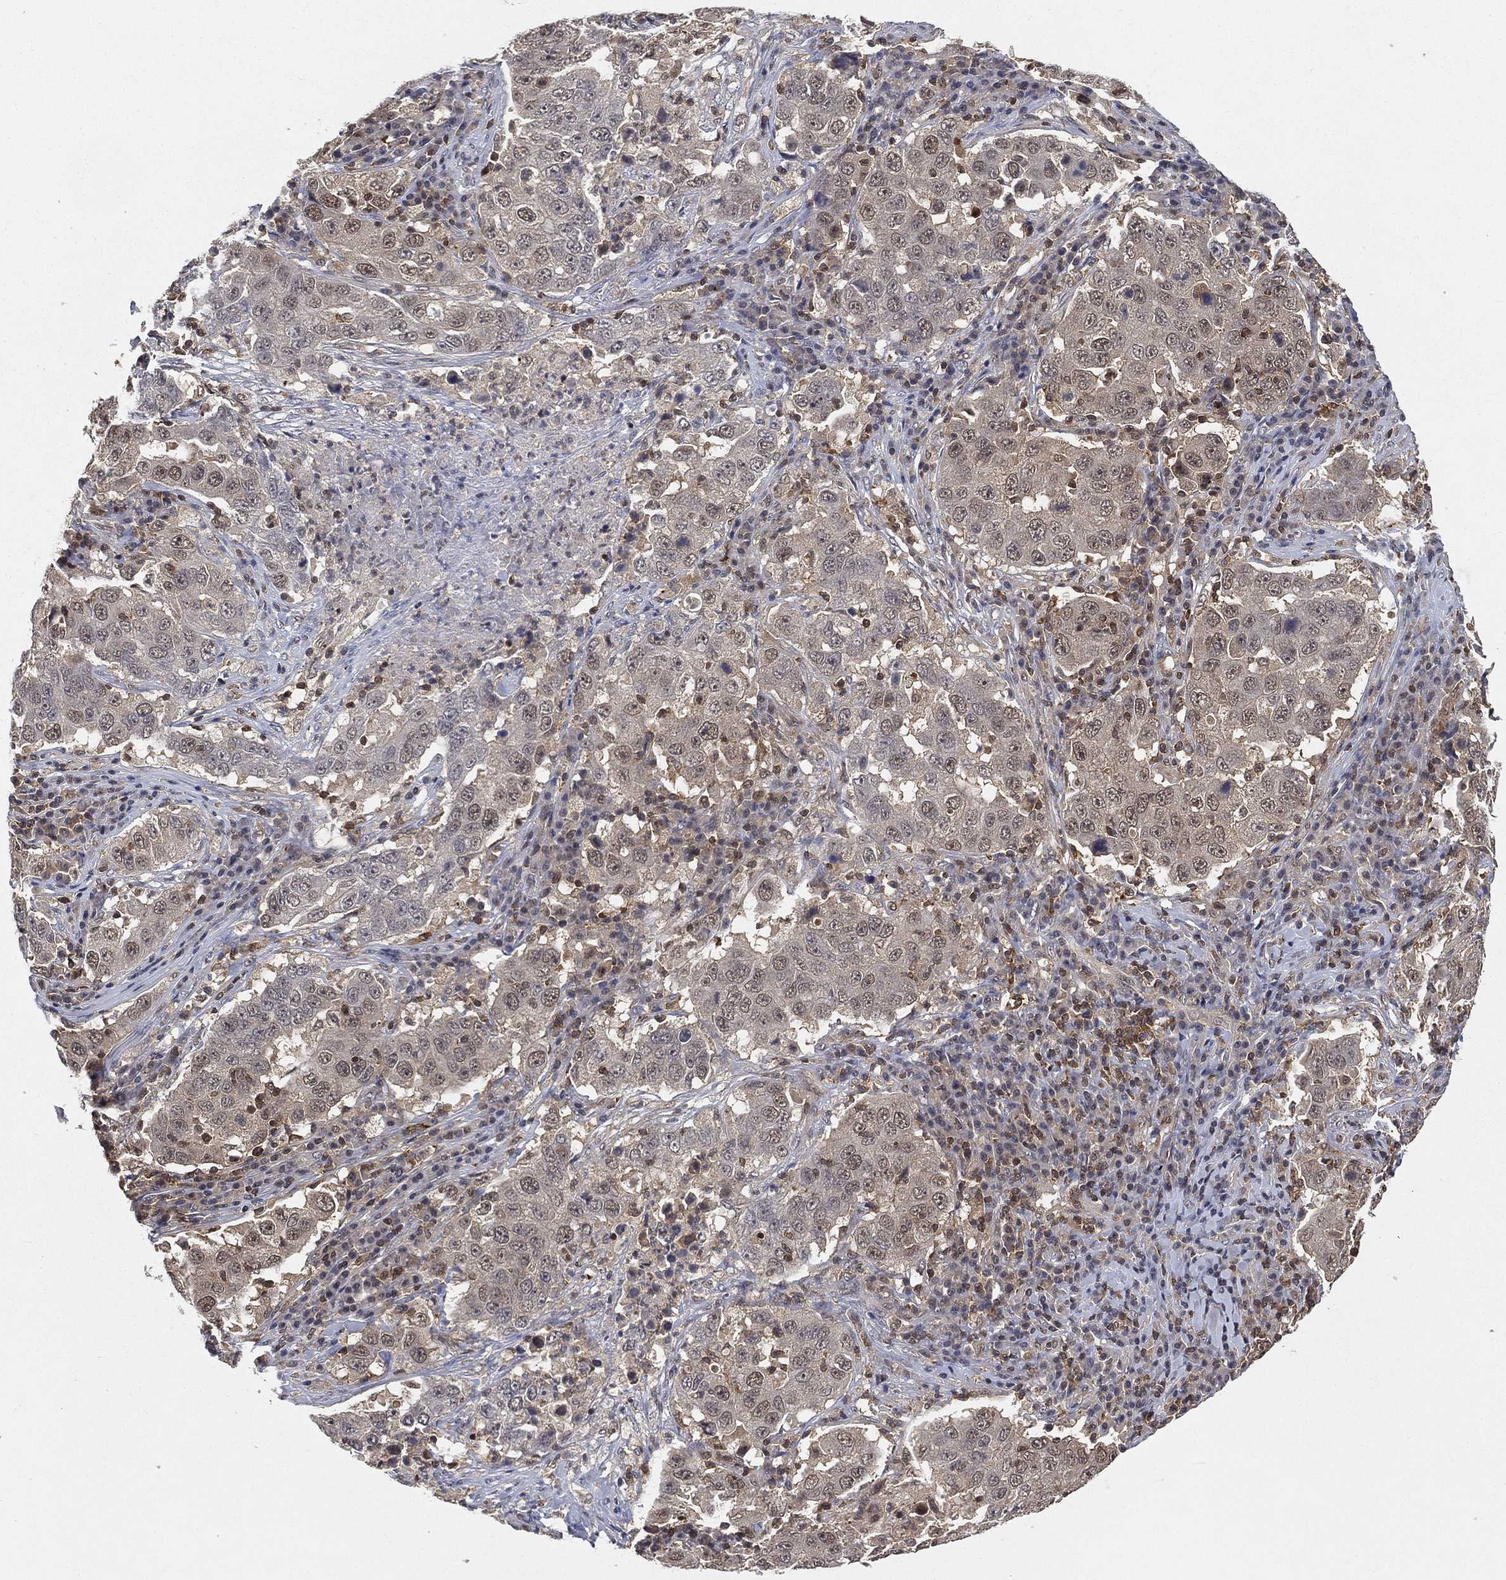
{"staining": {"intensity": "negative", "quantity": "none", "location": "none"}, "tissue": "lung cancer", "cell_type": "Tumor cells", "image_type": "cancer", "snomed": [{"axis": "morphology", "description": "Adenocarcinoma, NOS"}, {"axis": "topography", "description": "Lung"}], "caption": "Immunohistochemical staining of human adenocarcinoma (lung) reveals no significant expression in tumor cells.", "gene": "WDR26", "patient": {"sex": "male", "age": 73}}